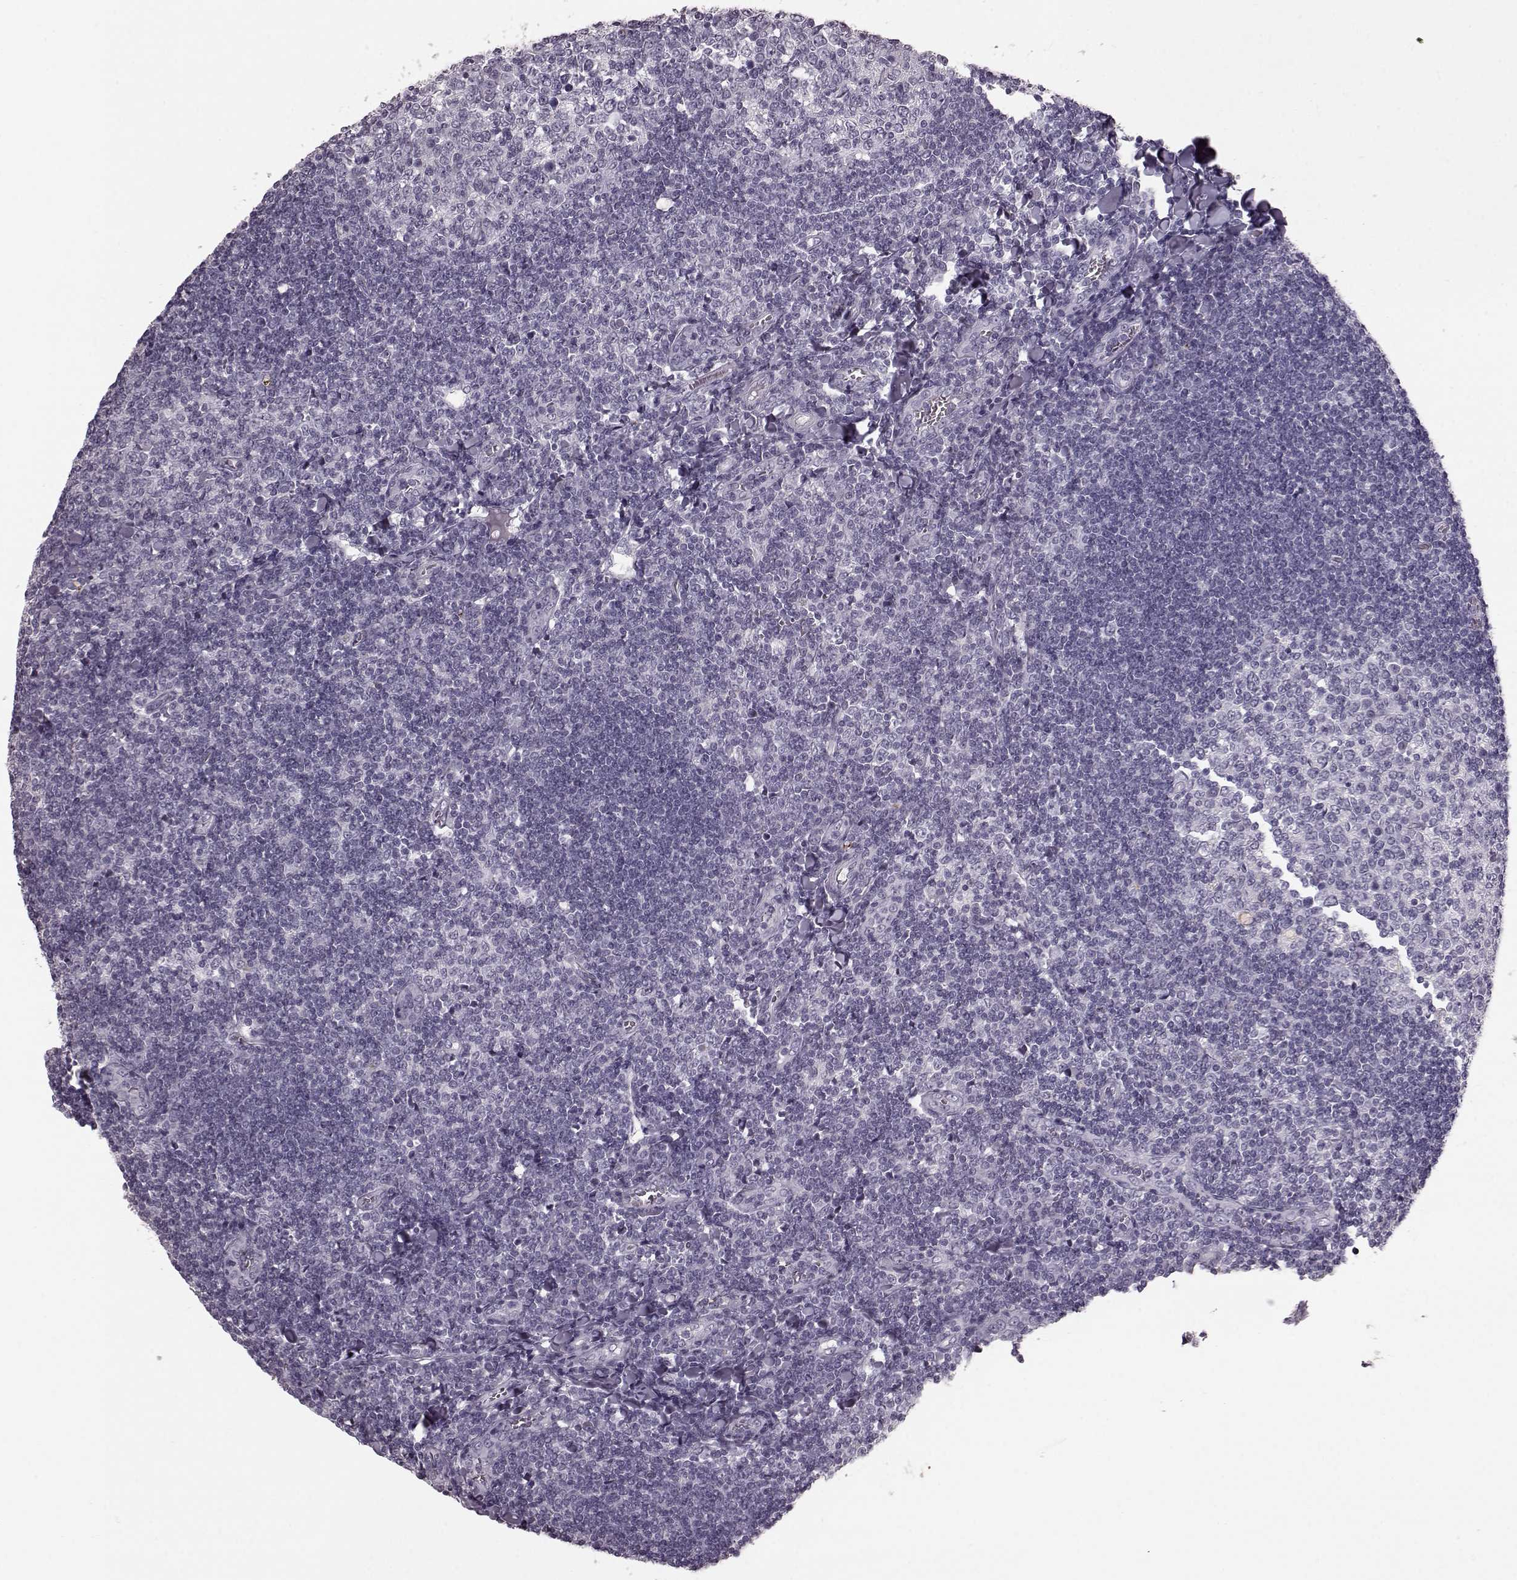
{"staining": {"intensity": "negative", "quantity": "none", "location": "none"}, "tissue": "tonsil", "cell_type": "Germinal center cells", "image_type": "normal", "snomed": [{"axis": "morphology", "description": "Normal tissue, NOS"}, {"axis": "topography", "description": "Tonsil"}], "caption": "High power microscopy histopathology image of an immunohistochemistry (IHC) image of normal tonsil, revealing no significant staining in germinal center cells. (DAB immunohistochemistry (IHC) with hematoxylin counter stain).", "gene": "CST7", "patient": {"sex": "female", "age": 12}}